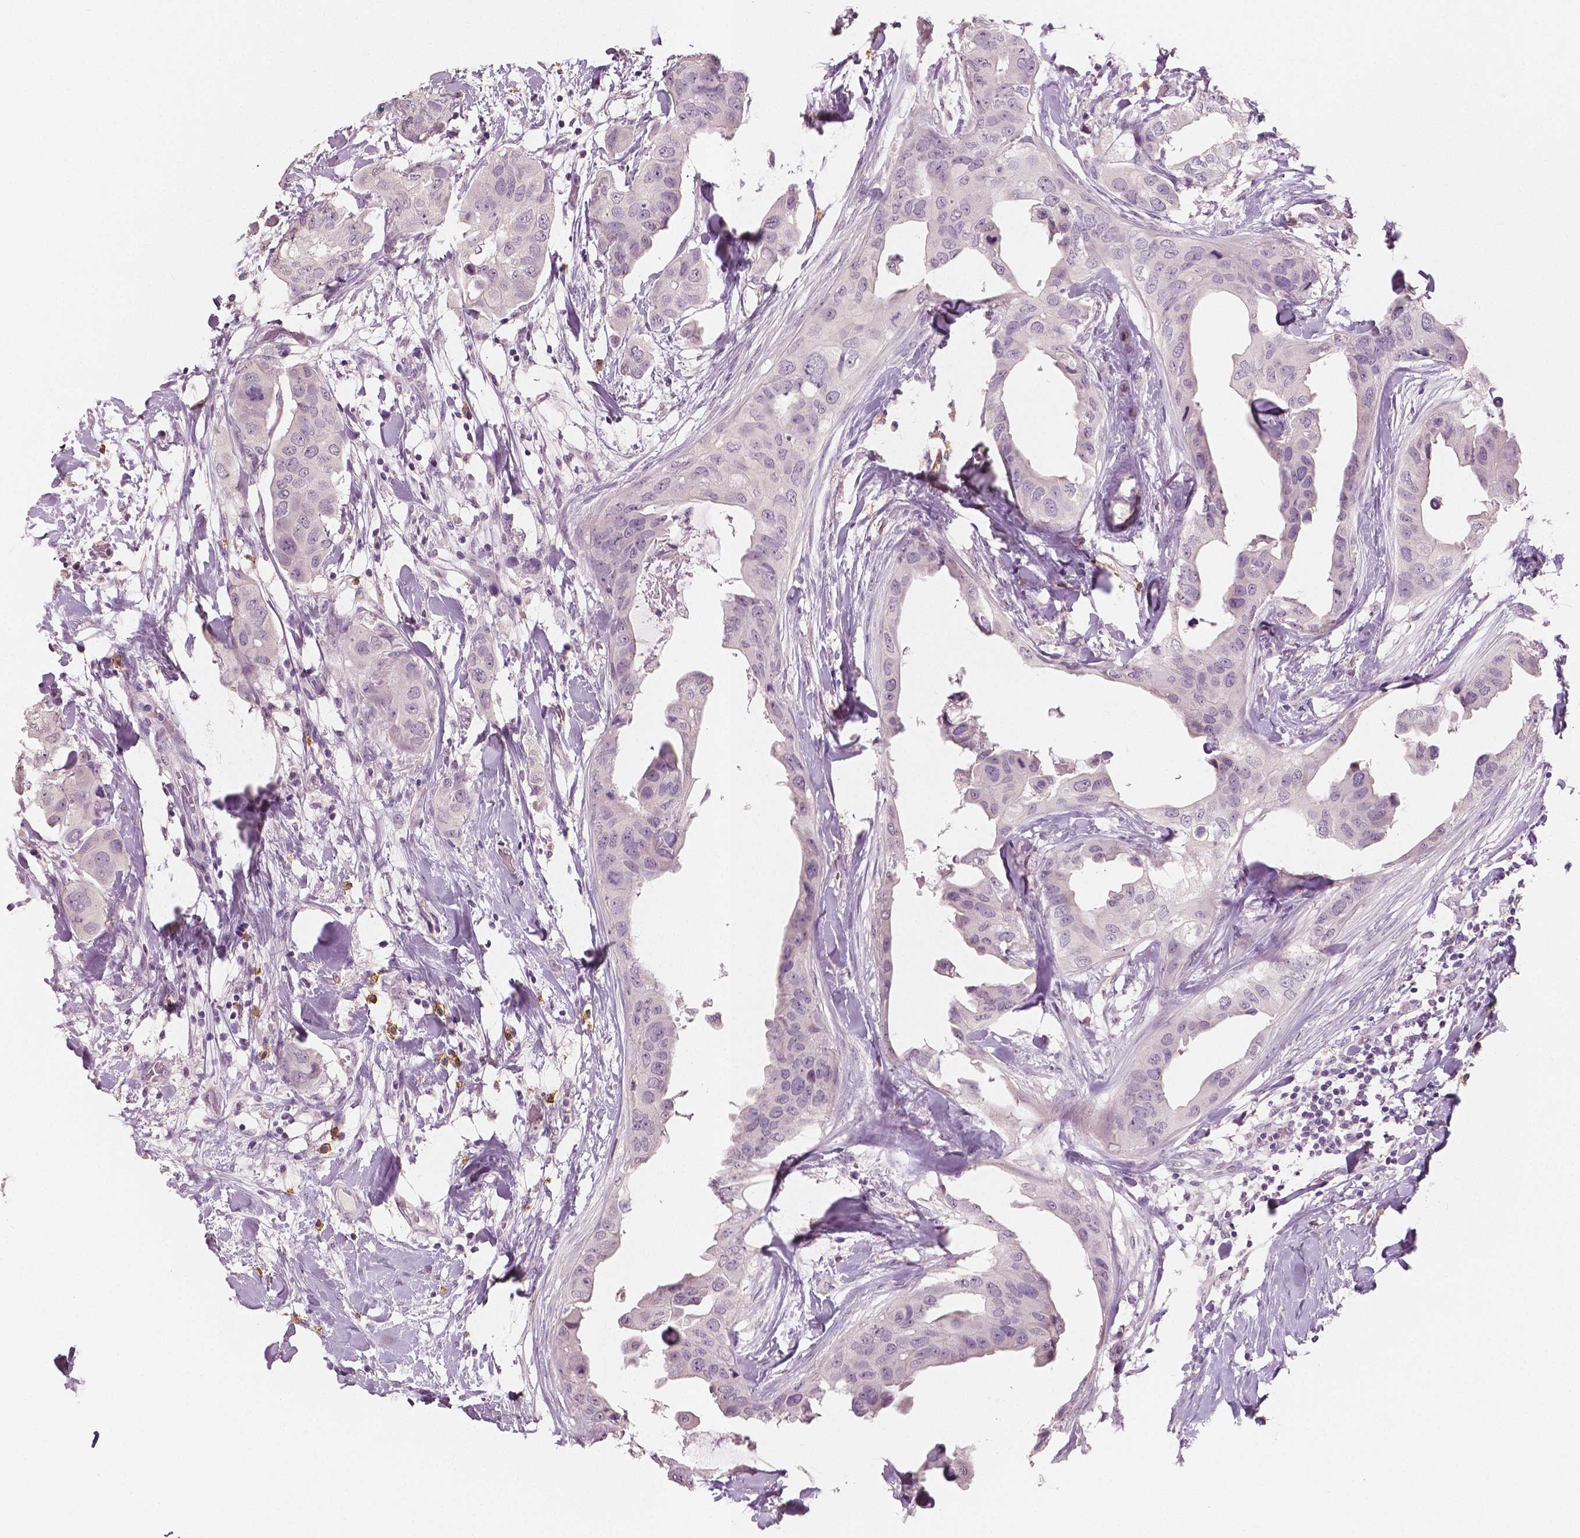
{"staining": {"intensity": "negative", "quantity": "none", "location": "none"}, "tissue": "breast cancer", "cell_type": "Tumor cells", "image_type": "cancer", "snomed": [{"axis": "morphology", "description": "Normal tissue, NOS"}, {"axis": "morphology", "description": "Duct carcinoma"}, {"axis": "topography", "description": "Breast"}], "caption": "The immunohistochemistry photomicrograph has no significant expression in tumor cells of breast cancer (invasive ductal carcinoma) tissue.", "gene": "KIT", "patient": {"sex": "female", "age": 40}}